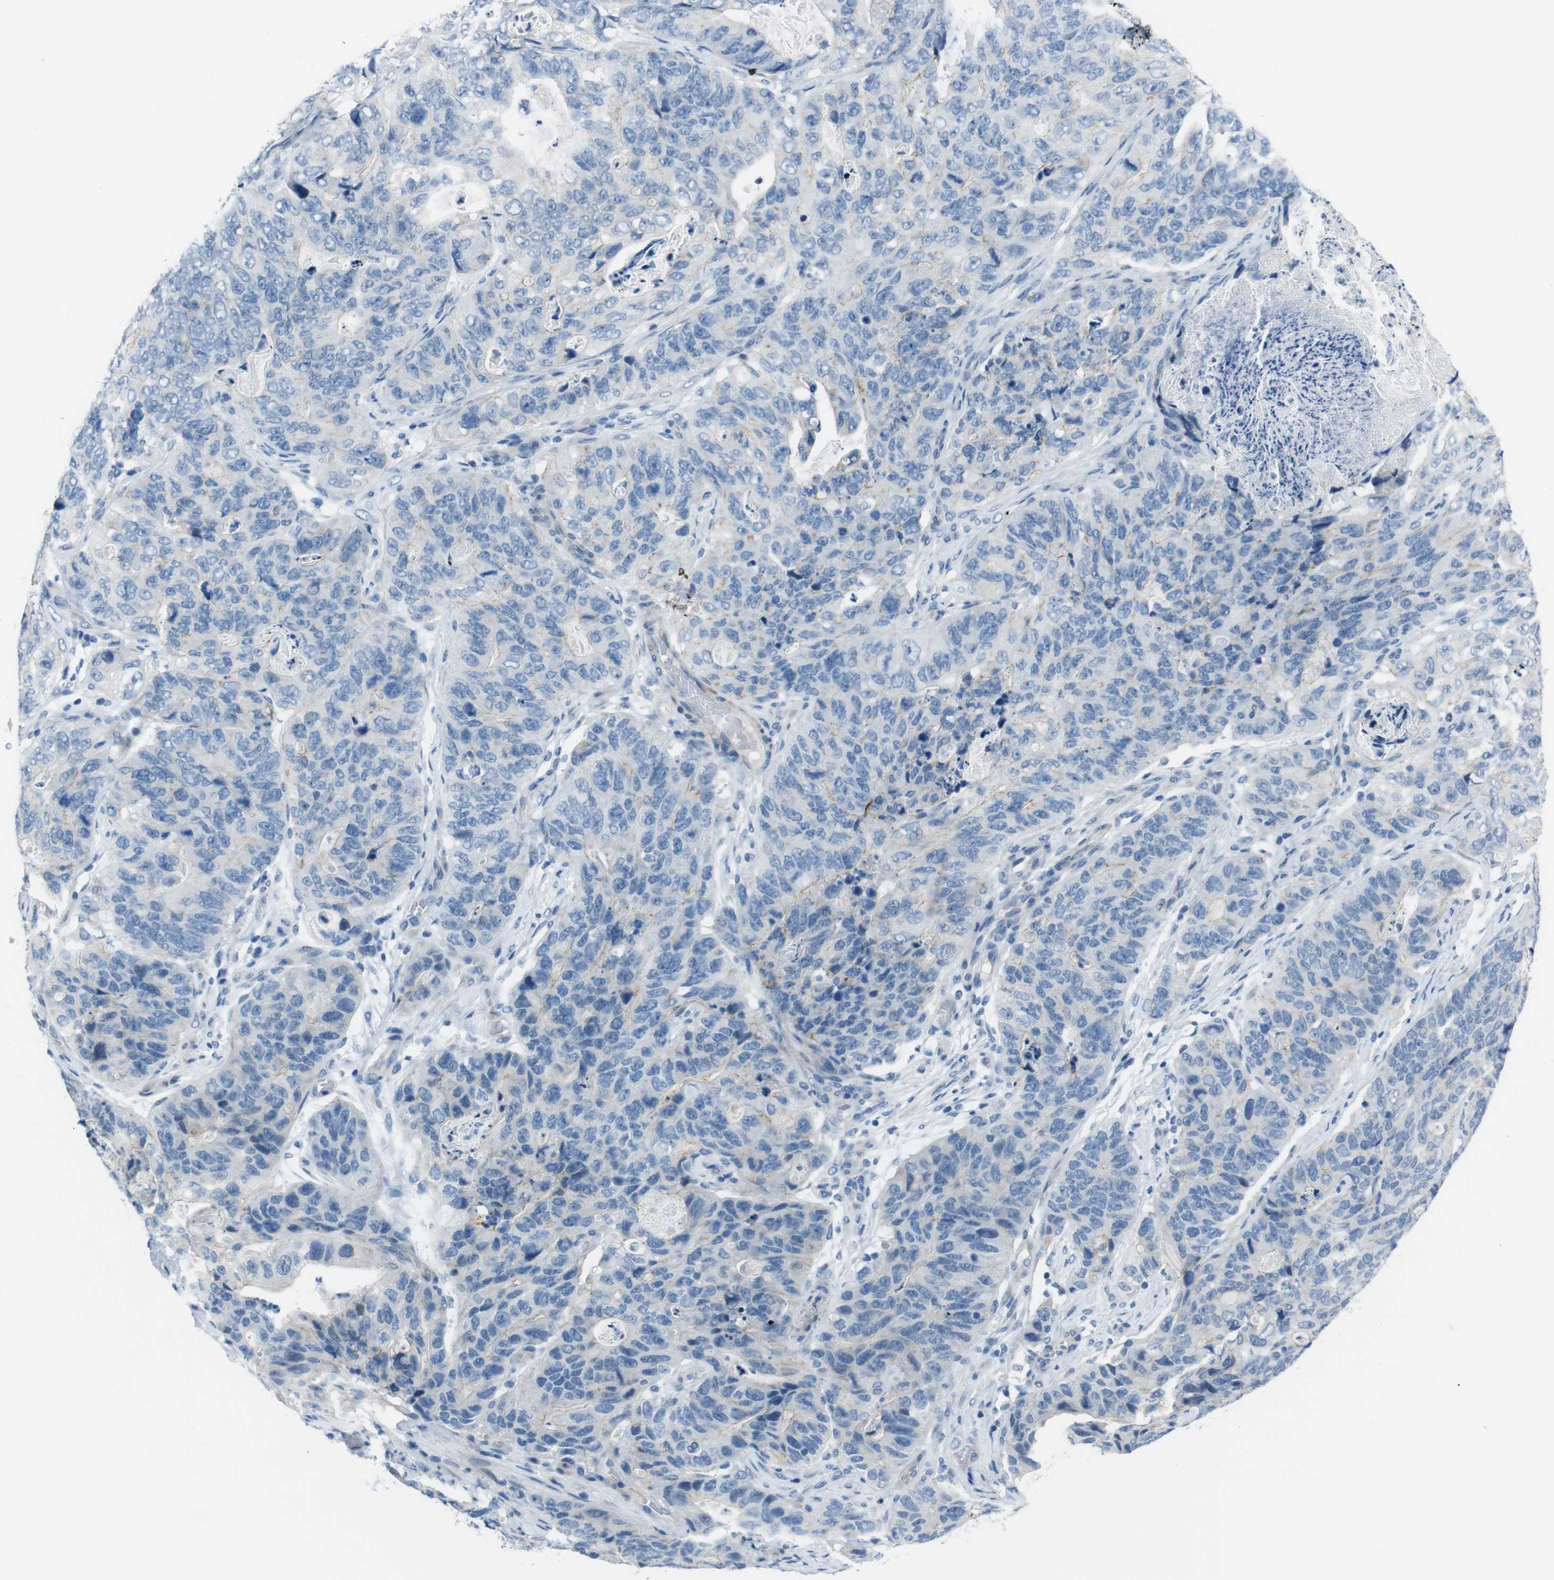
{"staining": {"intensity": "negative", "quantity": "none", "location": "none"}, "tissue": "stomach cancer", "cell_type": "Tumor cells", "image_type": "cancer", "snomed": [{"axis": "morphology", "description": "Adenocarcinoma, NOS"}, {"axis": "topography", "description": "Stomach"}], "caption": "Image shows no significant protein staining in tumor cells of stomach adenocarcinoma.", "gene": "HRH2", "patient": {"sex": "female", "age": 89}}